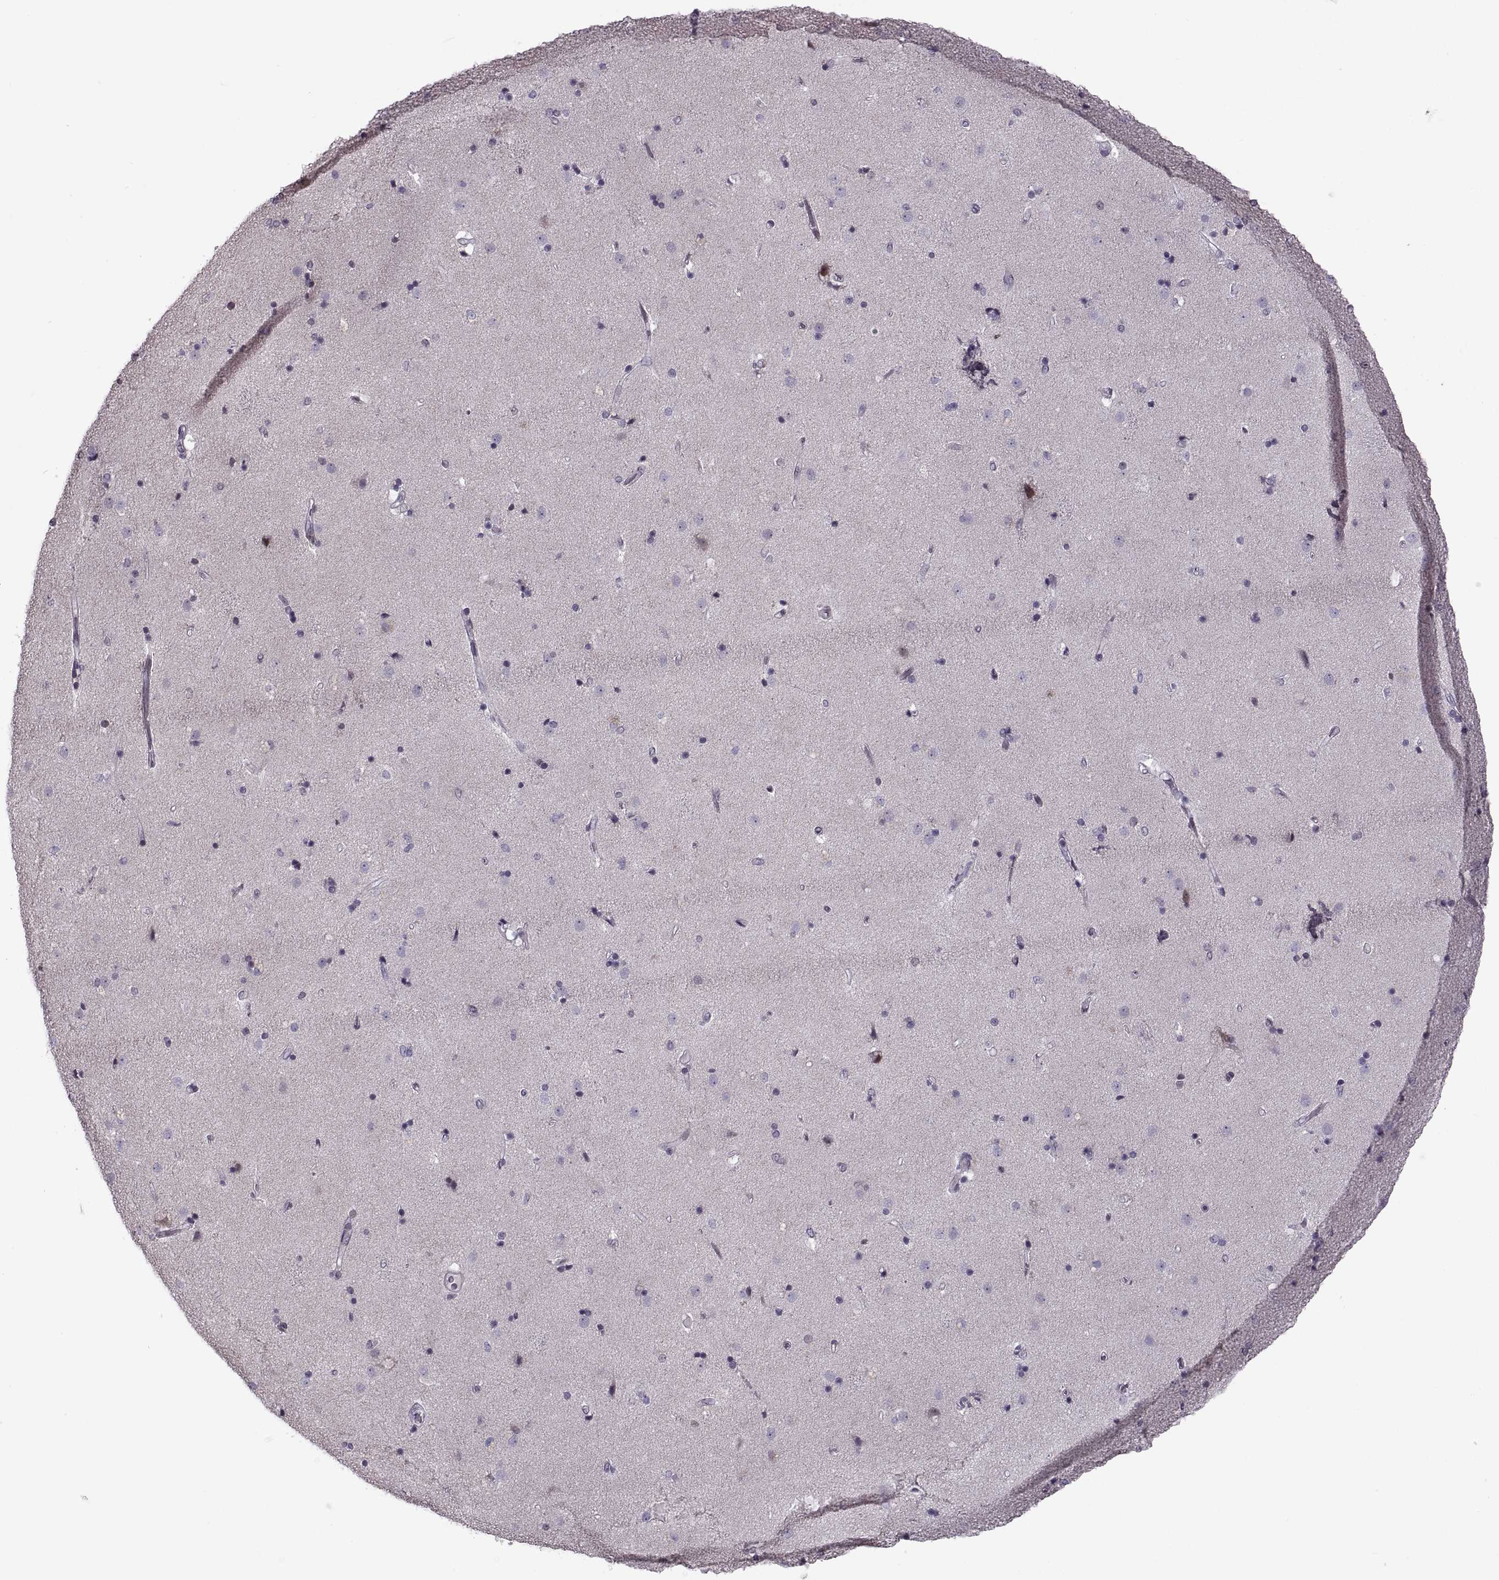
{"staining": {"intensity": "negative", "quantity": "none", "location": "none"}, "tissue": "caudate", "cell_type": "Glial cells", "image_type": "normal", "snomed": [{"axis": "morphology", "description": "Normal tissue, NOS"}, {"axis": "topography", "description": "Lateral ventricle wall"}], "caption": "IHC of unremarkable caudate exhibits no positivity in glial cells. (DAB (3,3'-diaminobenzidine) immunohistochemistry (IHC), high magnification).", "gene": "PRSS37", "patient": {"sex": "female", "age": 71}}